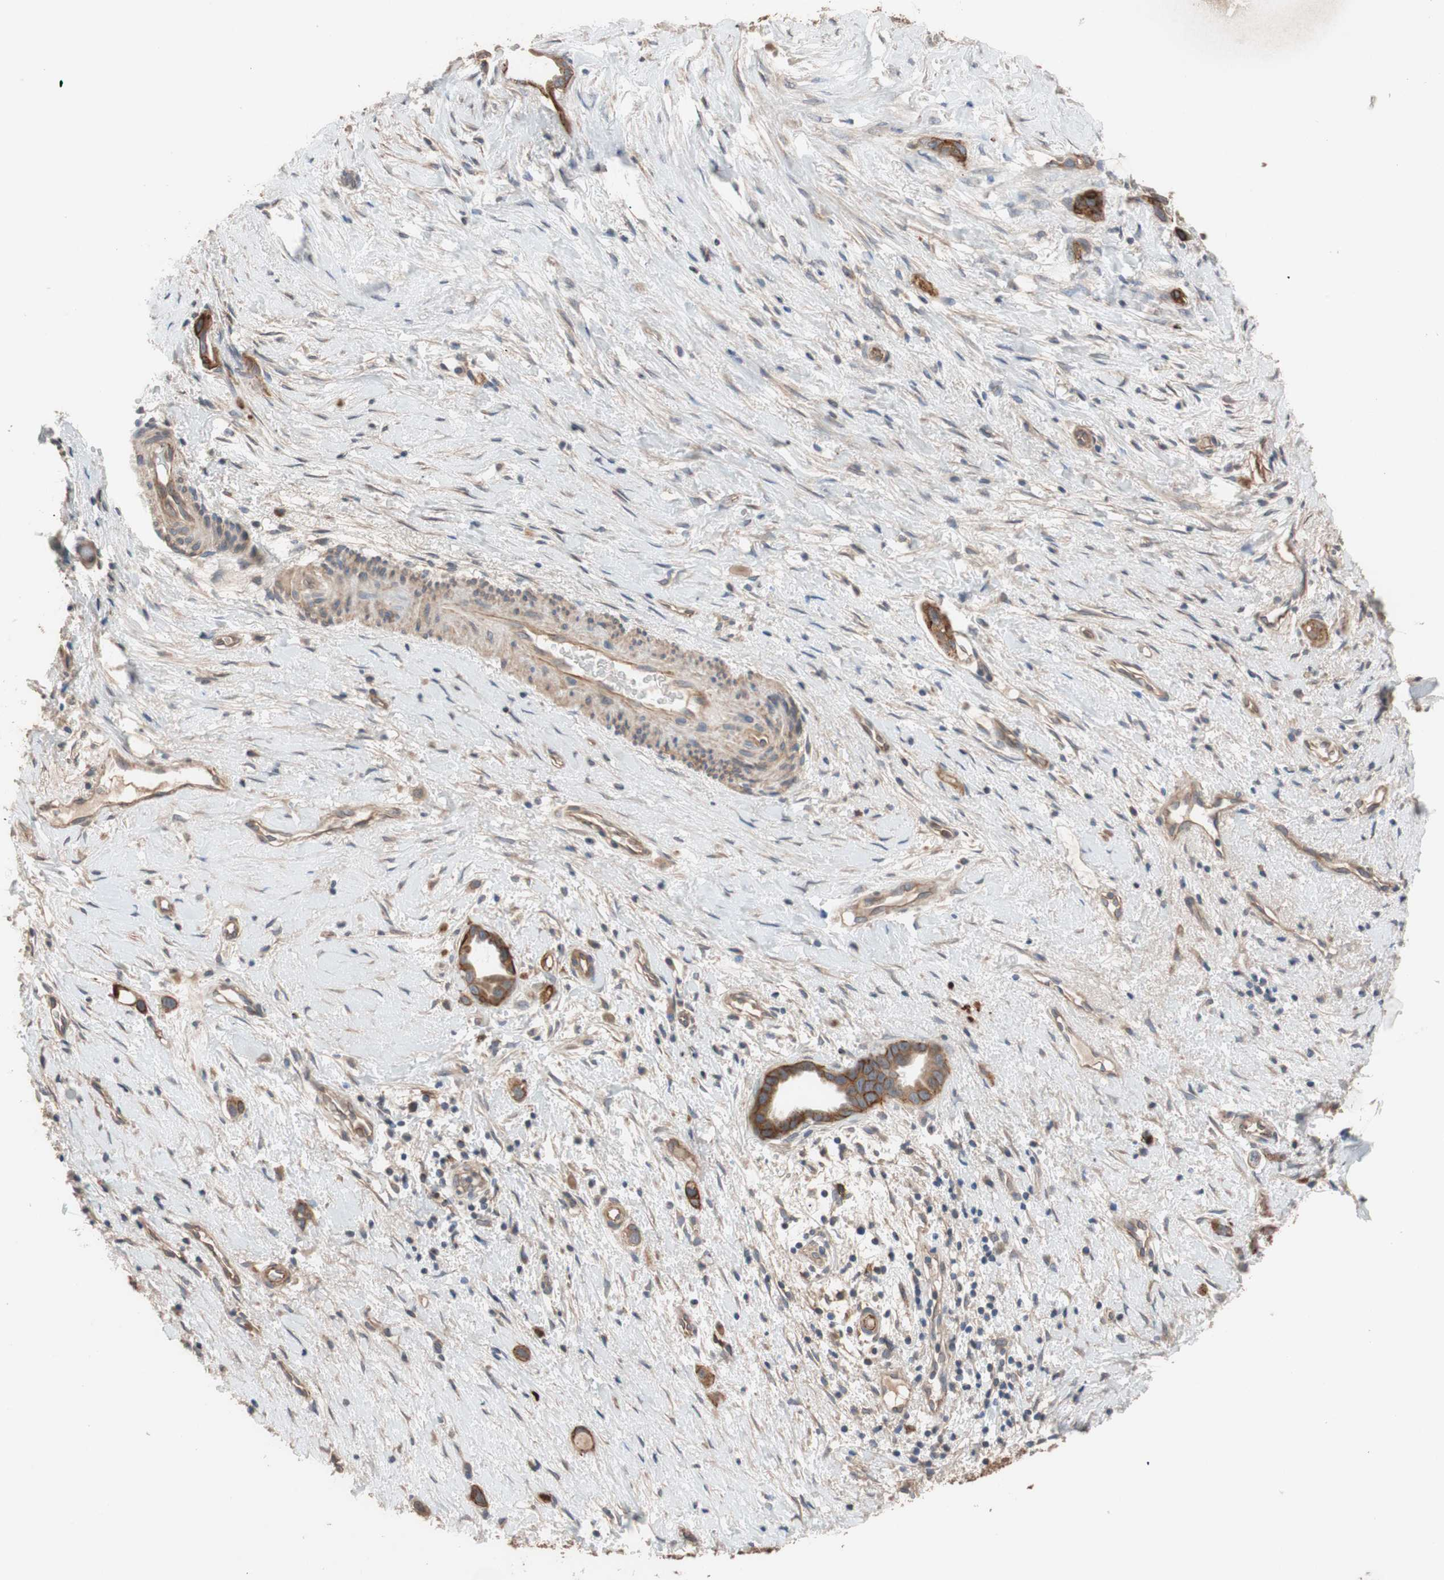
{"staining": {"intensity": "strong", "quantity": ">75%", "location": "cytoplasmic/membranous"}, "tissue": "liver cancer", "cell_type": "Tumor cells", "image_type": "cancer", "snomed": [{"axis": "morphology", "description": "Cholangiocarcinoma"}, {"axis": "topography", "description": "Liver"}], "caption": "Immunohistochemical staining of human cholangiocarcinoma (liver) demonstrates high levels of strong cytoplasmic/membranous expression in about >75% of tumor cells.", "gene": "SDC4", "patient": {"sex": "female", "age": 65}}